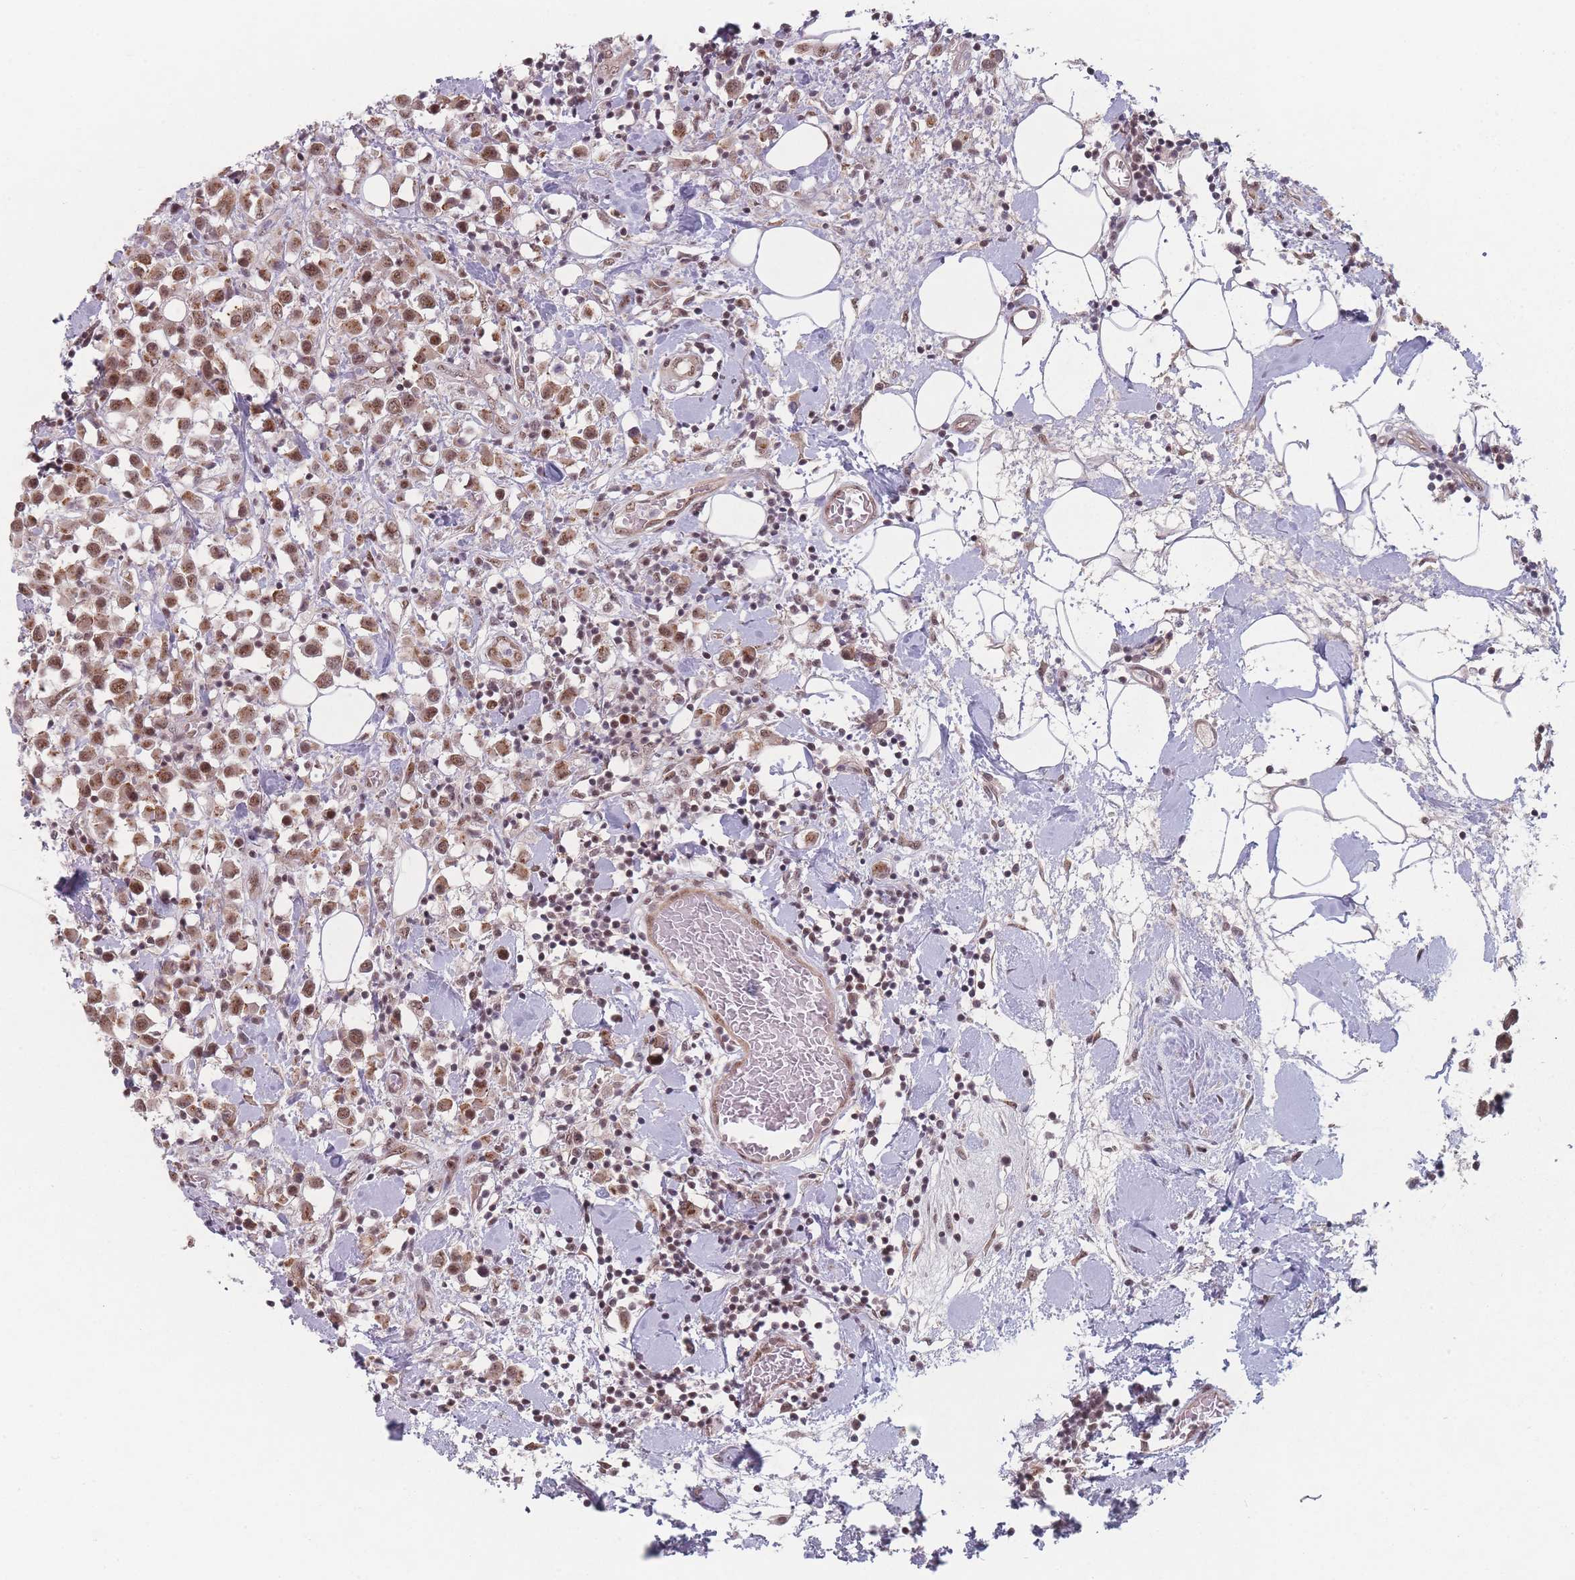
{"staining": {"intensity": "moderate", "quantity": ">75%", "location": "nuclear"}, "tissue": "breast cancer", "cell_type": "Tumor cells", "image_type": "cancer", "snomed": [{"axis": "morphology", "description": "Duct carcinoma"}, {"axis": "topography", "description": "Breast"}], "caption": "Tumor cells exhibit medium levels of moderate nuclear positivity in about >75% of cells in breast cancer.", "gene": "ZC3H14", "patient": {"sex": "female", "age": 61}}